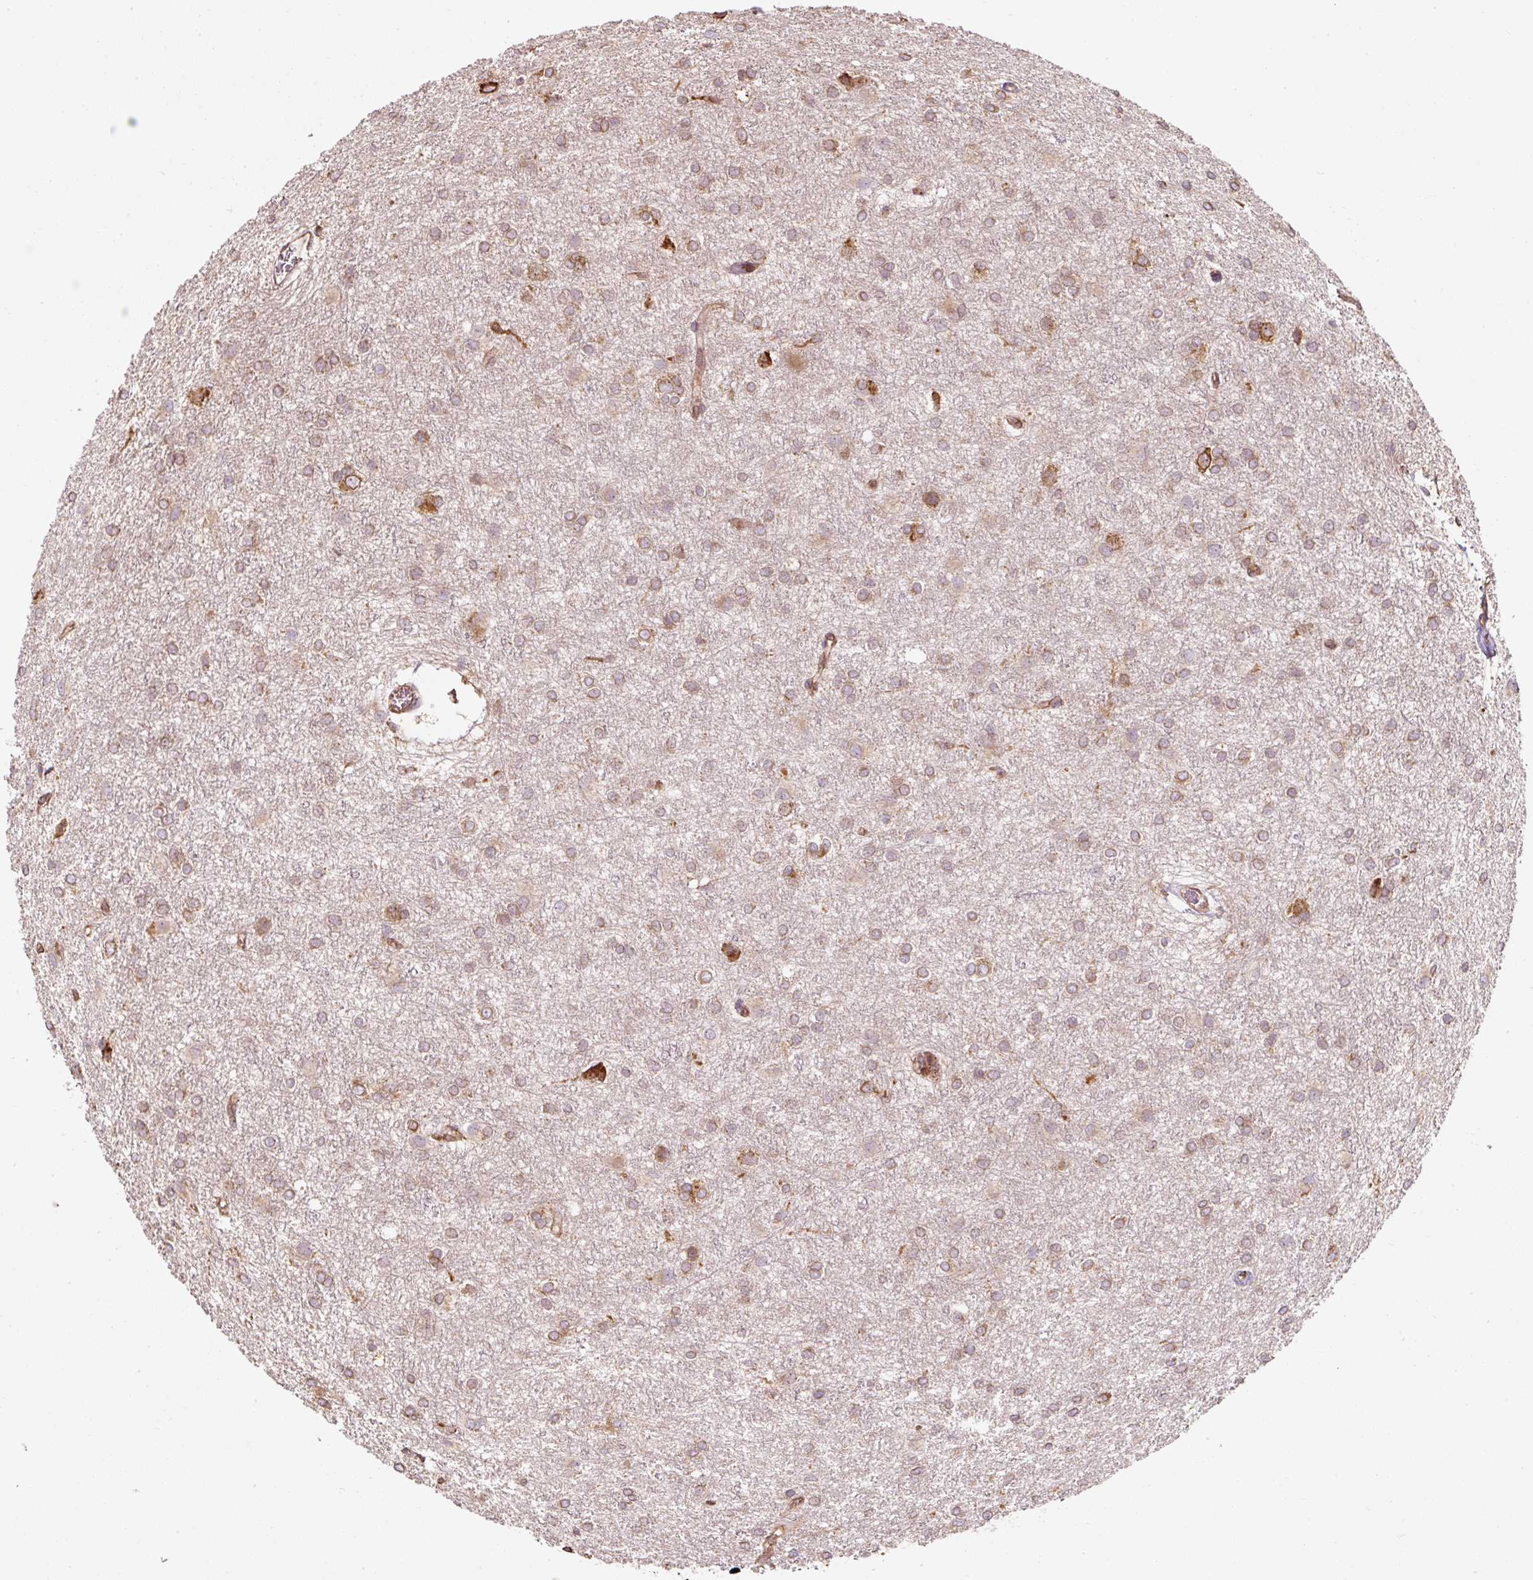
{"staining": {"intensity": "moderate", "quantity": "25%-75%", "location": "cytoplasmic/membranous"}, "tissue": "glioma", "cell_type": "Tumor cells", "image_type": "cancer", "snomed": [{"axis": "morphology", "description": "Glioma, malignant, High grade"}, {"axis": "topography", "description": "Brain"}], "caption": "This photomicrograph demonstrates glioma stained with IHC to label a protein in brown. The cytoplasmic/membranous of tumor cells show moderate positivity for the protein. Nuclei are counter-stained blue.", "gene": "PRKCSH", "patient": {"sex": "female", "age": 50}}